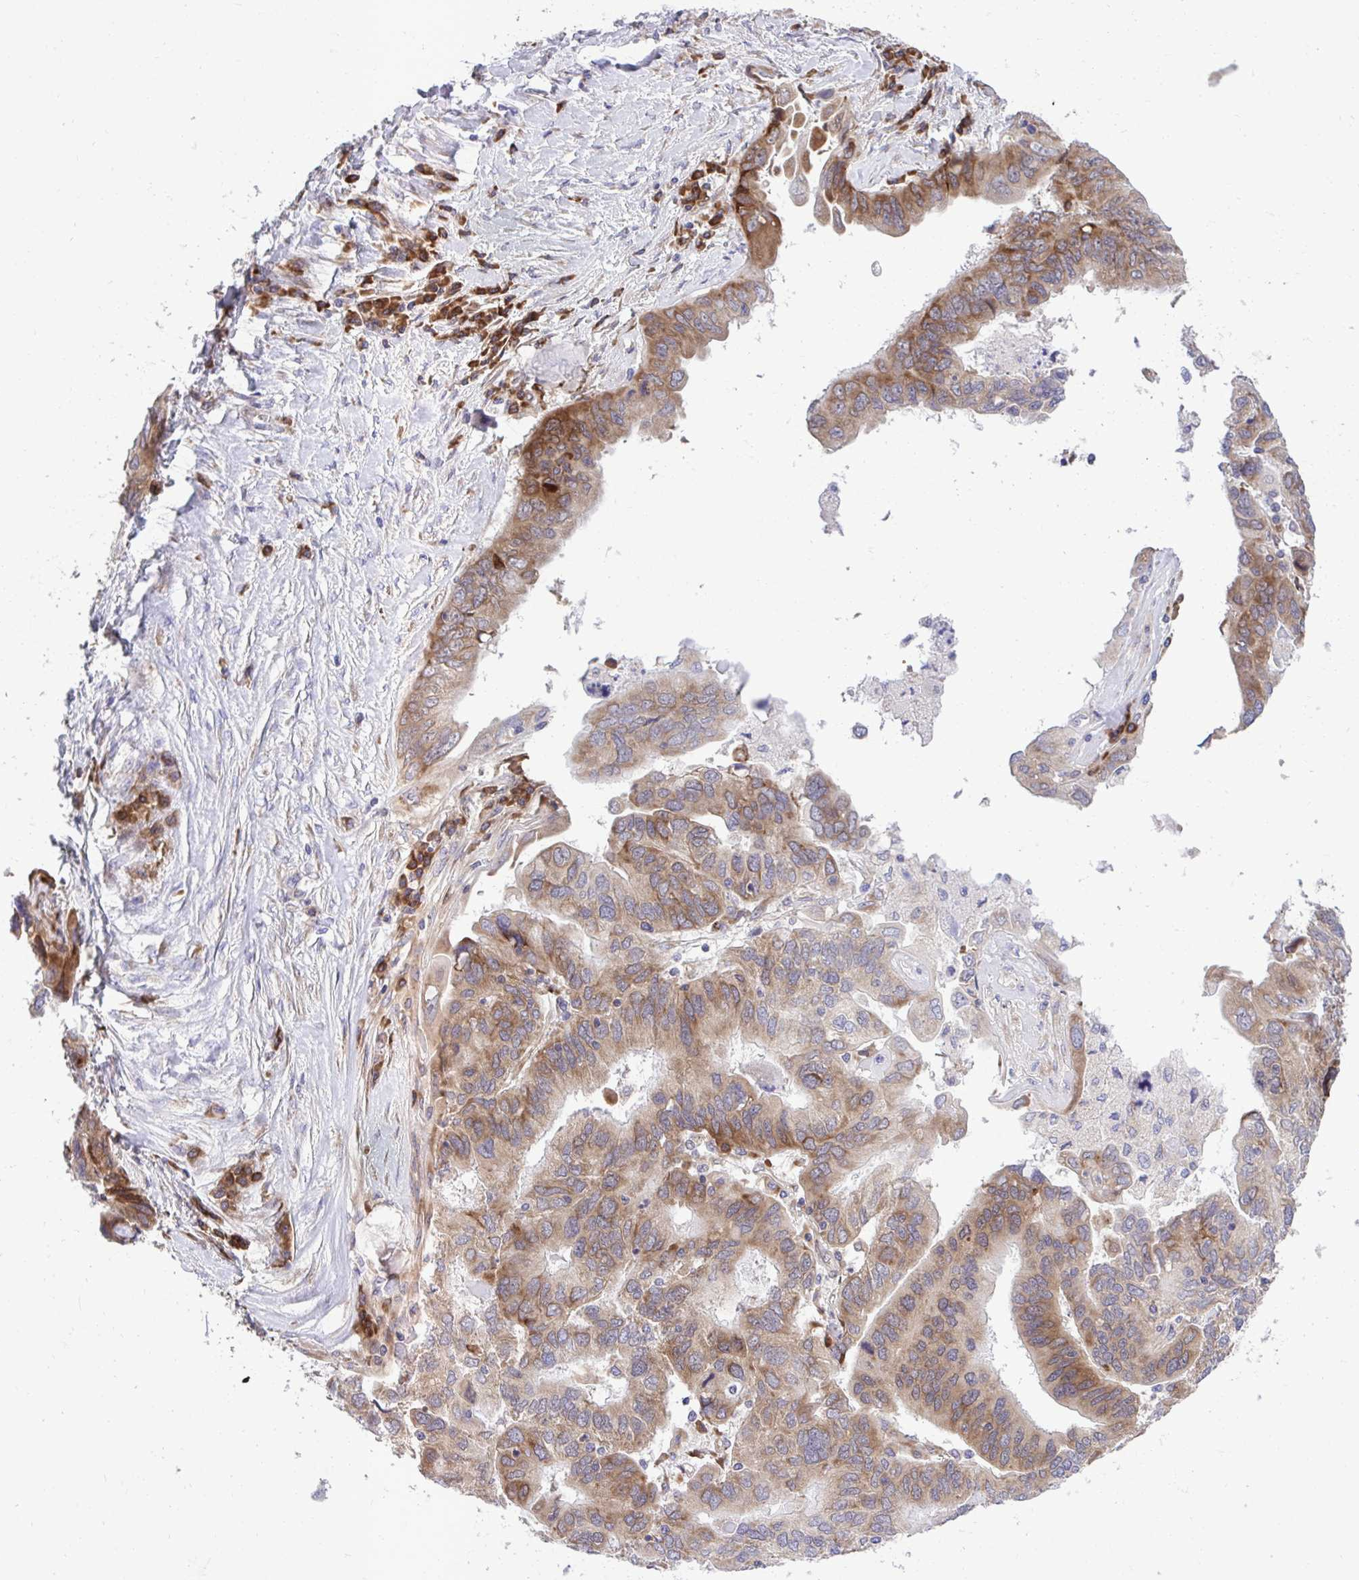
{"staining": {"intensity": "moderate", "quantity": ">75%", "location": "cytoplasmic/membranous"}, "tissue": "ovarian cancer", "cell_type": "Tumor cells", "image_type": "cancer", "snomed": [{"axis": "morphology", "description": "Cystadenocarcinoma, serous, NOS"}, {"axis": "topography", "description": "Ovary"}], "caption": "A brown stain highlights moderate cytoplasmic/membranous expression of a protein in human ovarian serous cystadenocarcinoma tumor cells.", "gene": "RPS15", "patient": {"sex": "female", "age": 79}}